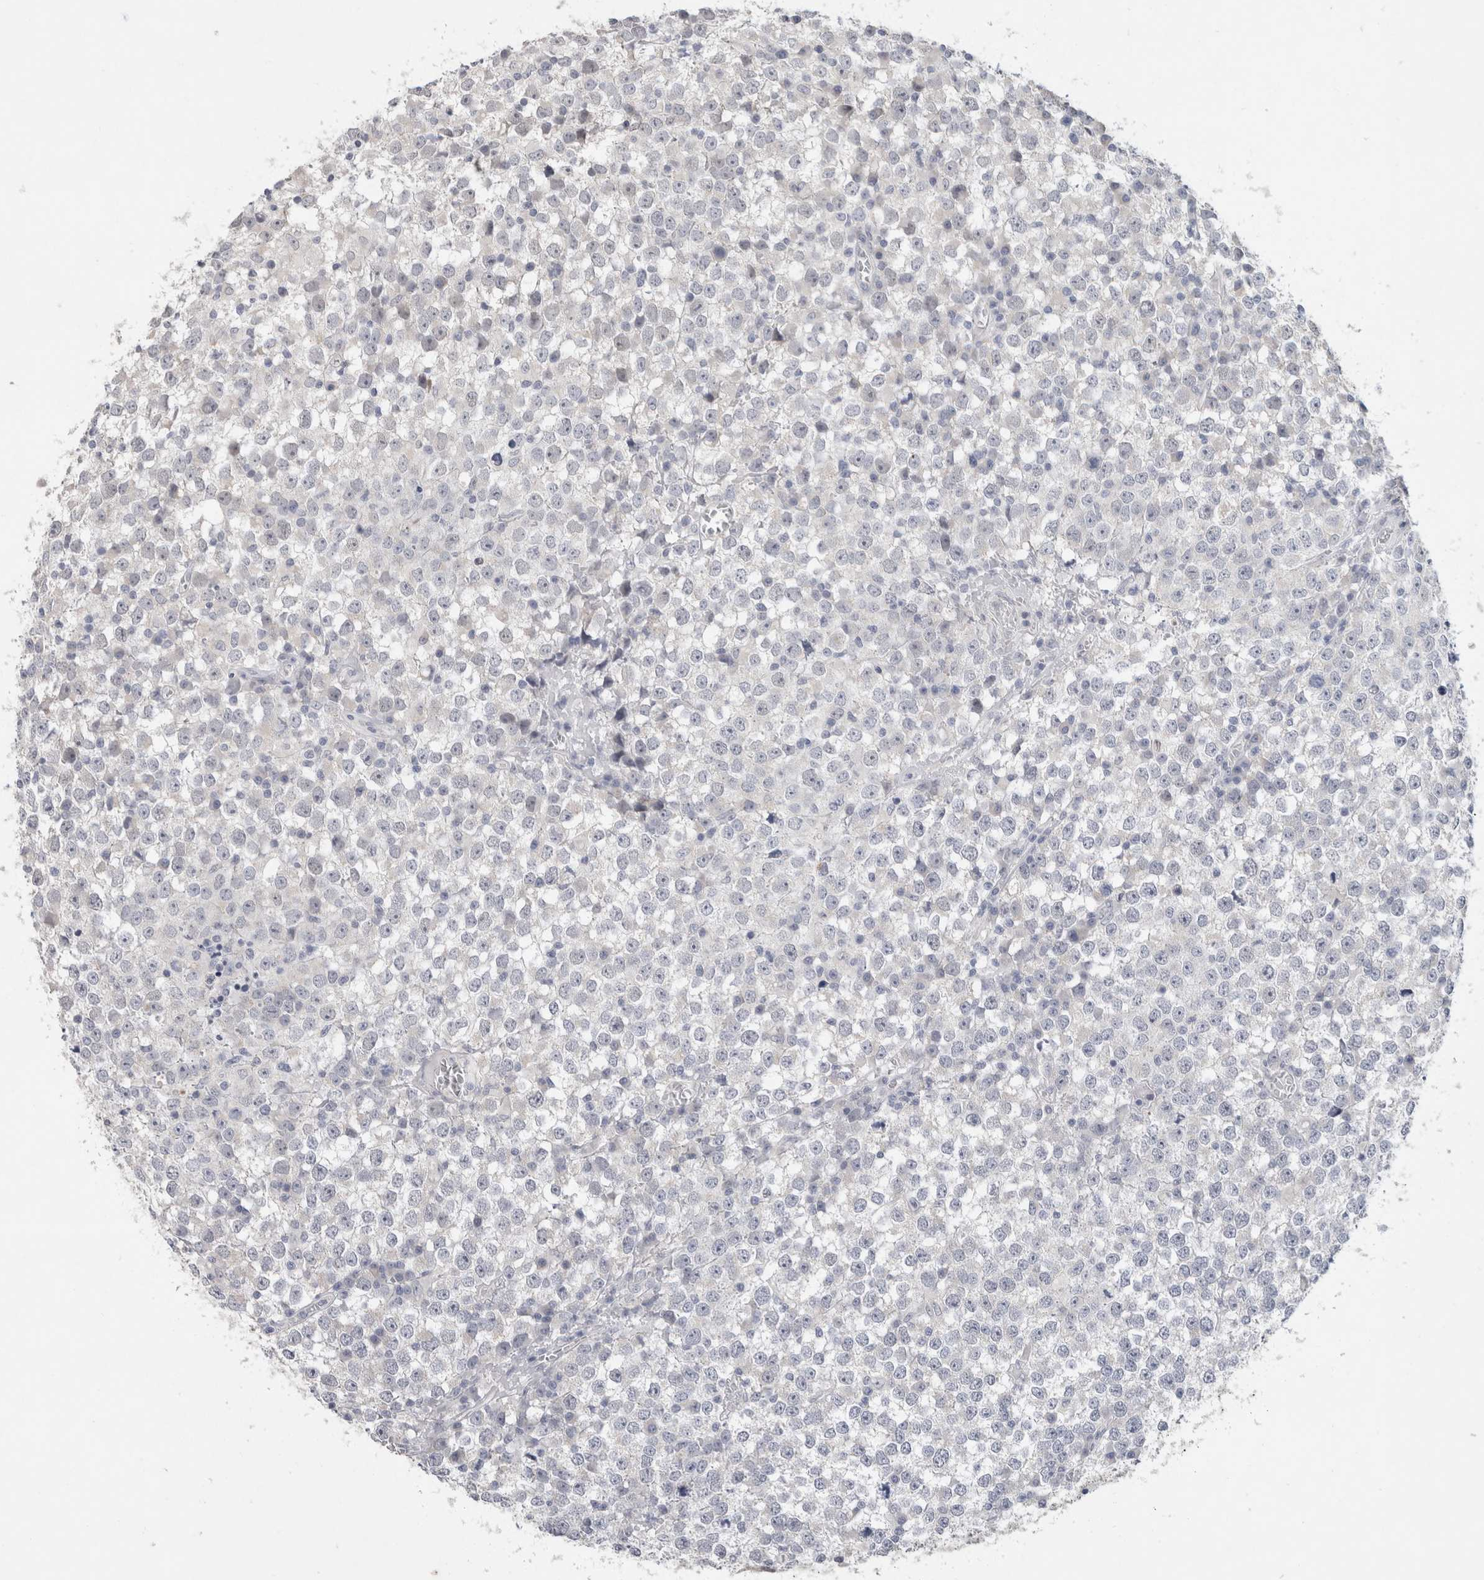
{"staining": {"intensity": "negative", "quantity": "none", "location": "none"}, "tissue": "testis cancer", "cell_type": "Tumor cells", "image_type": "cancer", "snomed": [{"axis": "morphology", "description": "Seminoma, NOS"}, {"axis": "topography", "description": "Testis"}], "caption": "This histopathology image is of testis cancer (seminoma) stained with IHC to label a protein in brown with the nuclei are counter-stained blue. There is no expression in tumor cells.", "gene": "TONSL", "patient": {"sex": "male", "age": 65}}